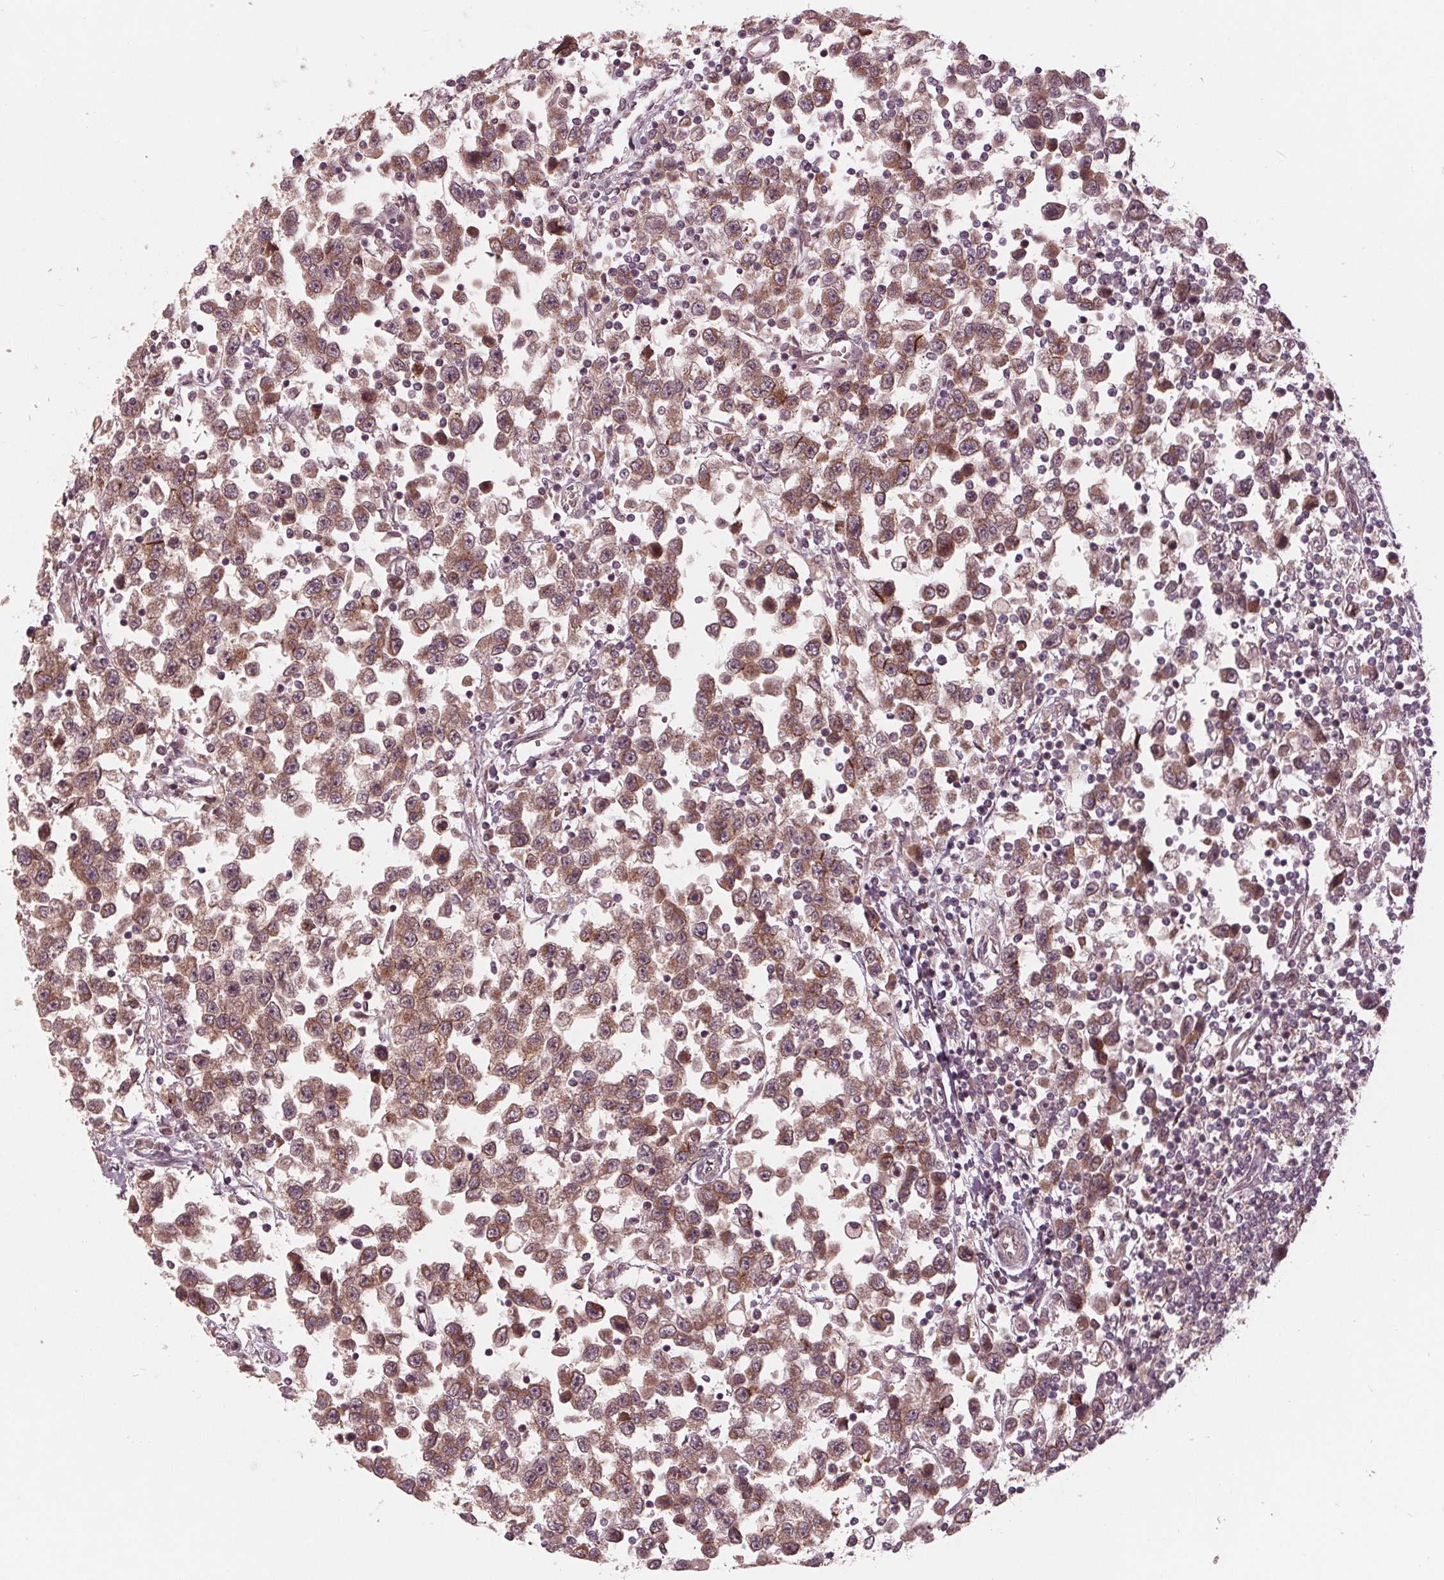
{"staining": {"intensity": "weak", "quantity": ">75%", "location": "cytoplasmic/membranous"}, "tissue": "testis cancer", "cell_type": "Tumor cells", "image_type": "cancer", "snomed": [{"axis": "morphology", "description": "Seminoma, NOS"}, {"axis": "topography", "description": "Testis"}], "caption": "Testis cancer stained with a protein marker demonstrates weak staining in tumor cells.", "gene": "ZNF471", "patient": {"sex": "male", "age": 34}}